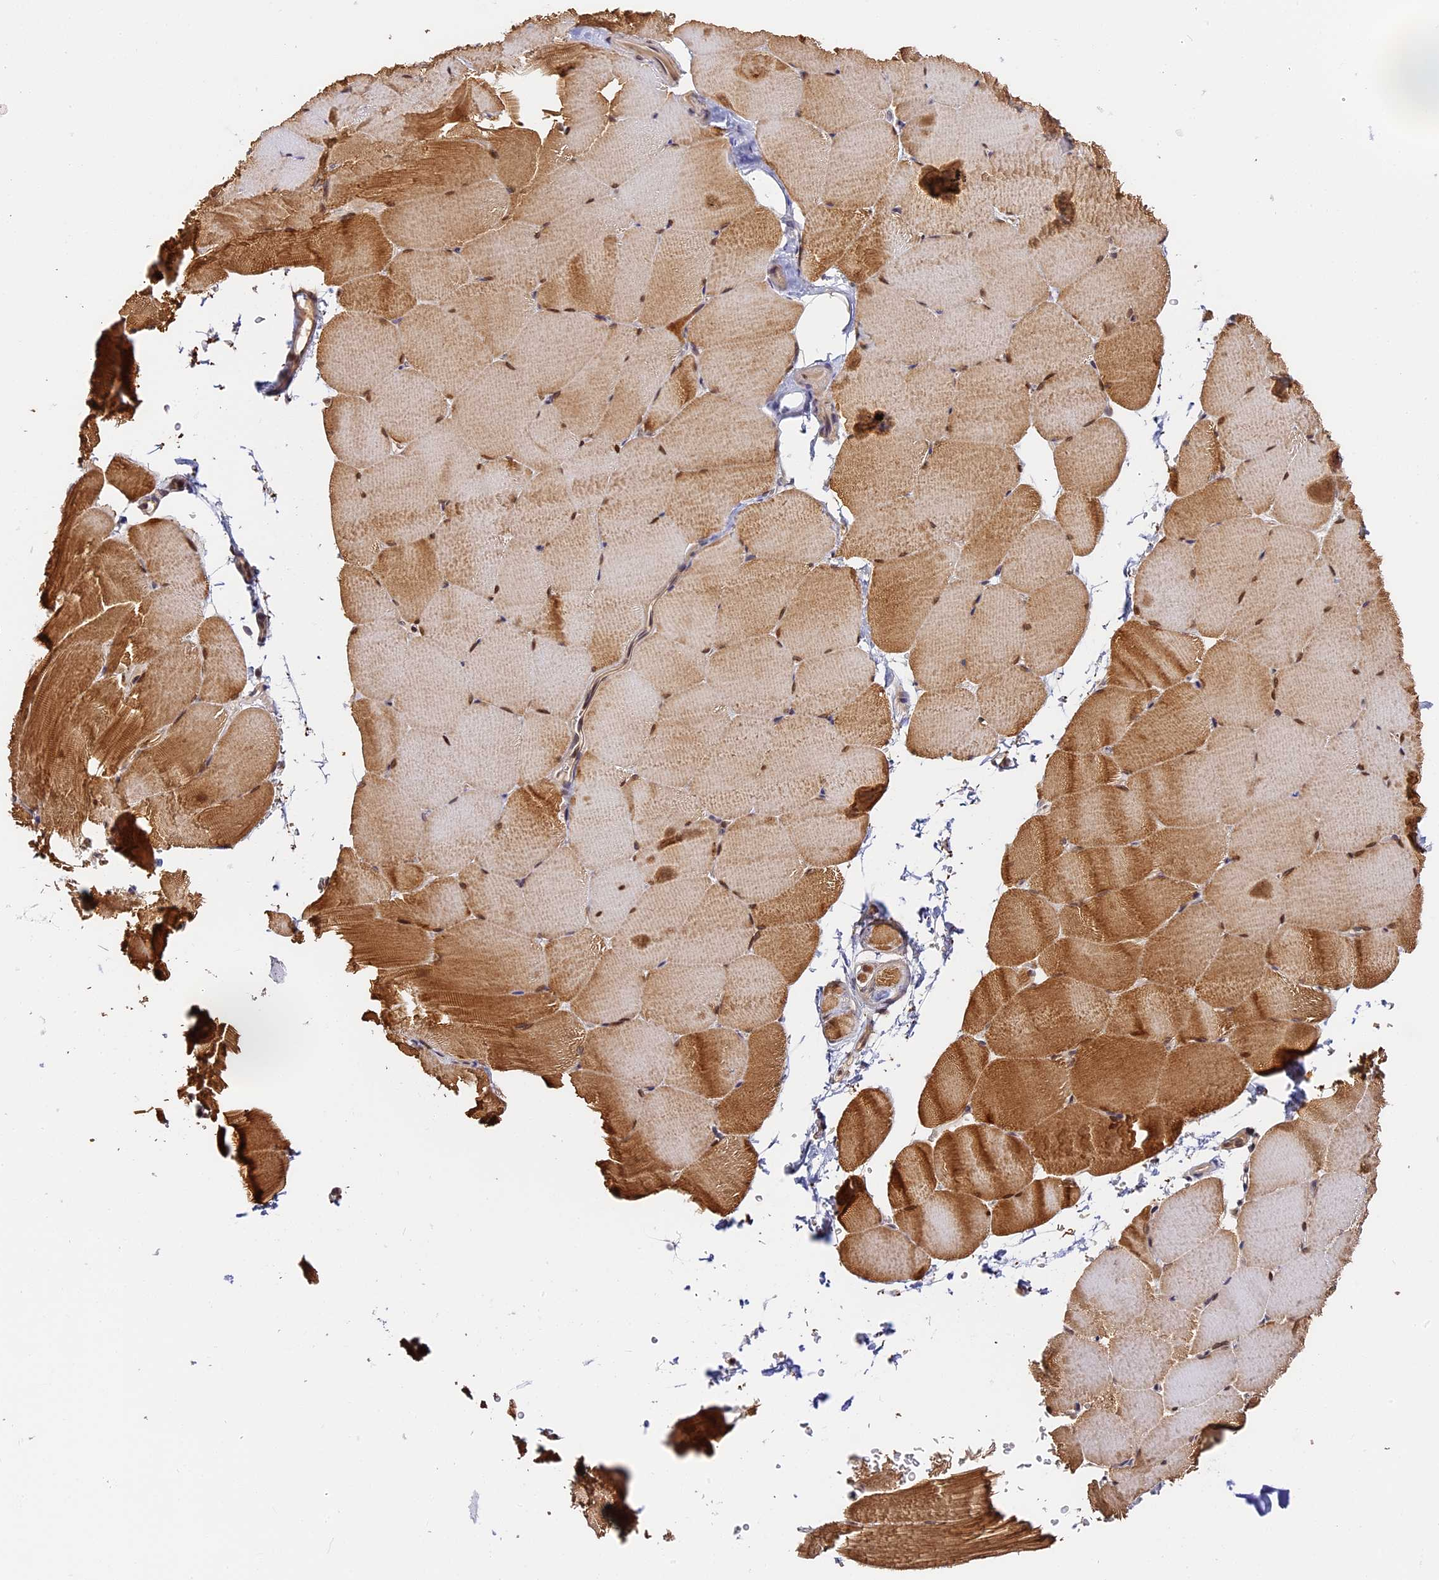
{"staining": {"intensity": "moderate", "quantity": ">75%", "location": "cytoplasmic/membranous,nuclear"}, "tissue": "skeletal muscle", "cell_type": "Myocytes", "image_type": "normal", "snomed": [{"axis": "morphology", "description": "Normal tissue, NOS"}, {"axis": "topography", "description": "Skeletal muscle"}, {"axis": "topography", "description": "Parathyroid gland"}], "caption": "Protein staining by immunohistochemistry exhibits moderate cytoplasmic/membranous,nuclear positivity in about >75% of myocytes in benign skeletal muscle.", "gene": "IMPACT", "patient": {"sex": "female", "age": 37}}